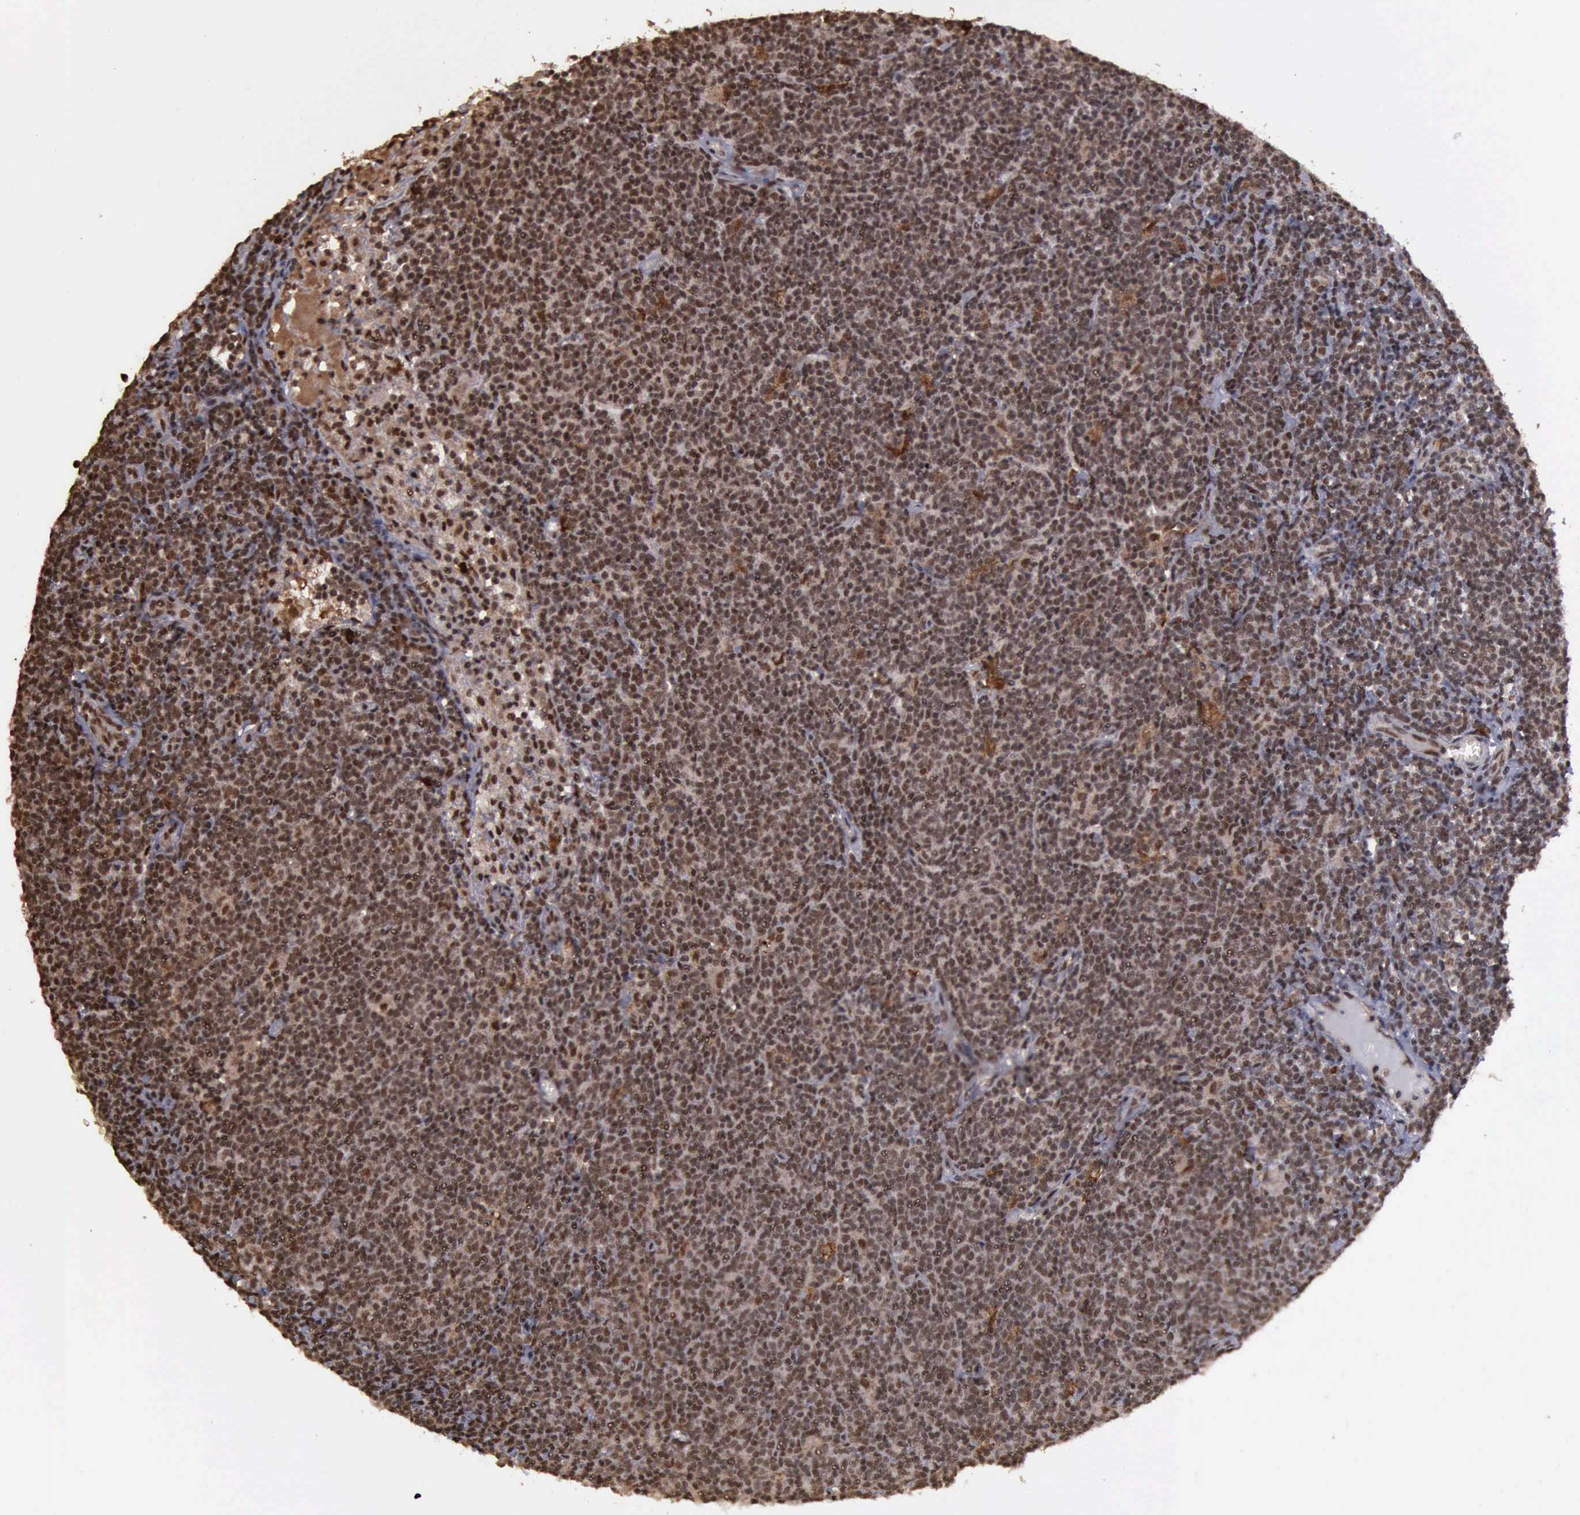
{"staining": {"intensity": "strong", "quantity": ">75%", "location": "cytoplasmic/membranous,nuclear"}, "tissue": "lymphoma", "cell_type": "Tumor cells", "image_type": "cancer", "snomed": [{"axis": "morphology", "description": "Malignant lymphoma, non-Hodgkin's type, Low grade"}, {"axis": "topography", "description": "Lymph node"}], "caption": "Human lymphoma stained with a brown dye displays strong cytoplasmic/membranous and nuclear positive positivity in approximately >75% of tumor cells.", "gene": "TRMT2A", "patient": {"sex": "male", "age": 65}}